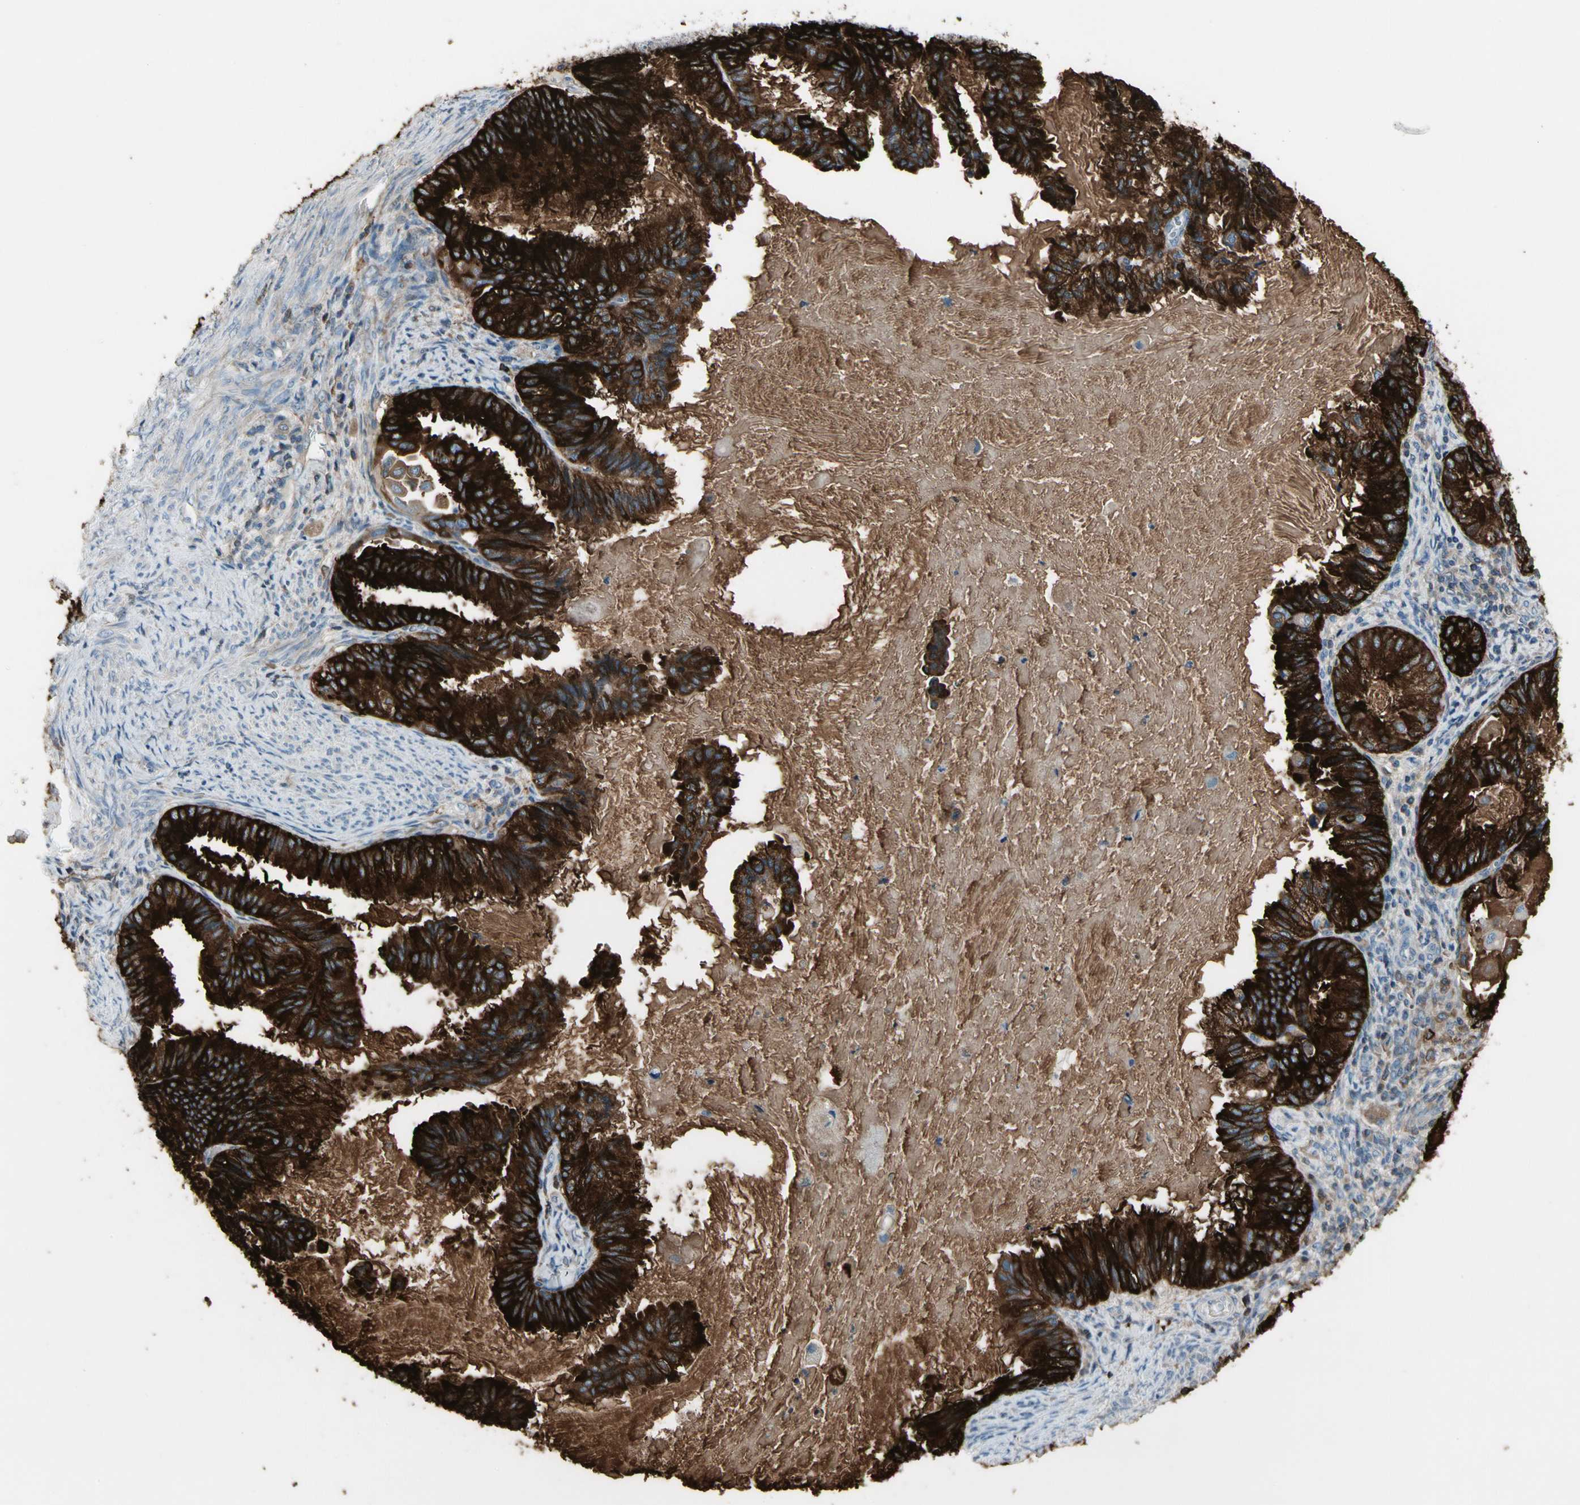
{"staining": {"intensity": "strong", "quantity": ">75%", "location": "cytoplasmic/membranous"}, "tissue": "cervical cancer", "cell_type": "Tumor cells", "image_type": "cancer", "snomed": [{"axis": "morphology", "description": "Normal tissue, NOS"}, {"axis": "morphology", "description": "Adenocarcinoma, NOS"}, {"axis": "topography", "description": "Cervix"}, {"axis": "topography", "description": "Endometrium"}], "caption": "Cervical adenocarcinoma stained with DAB (3,3'-diaminobenzidine) immunohistochemistry shows high levels of strong cytoplasmic/membranous expression in about >75% of tumor cells.", "gene": "PIGR", "patient": {"sex": "female", "age": 86}}